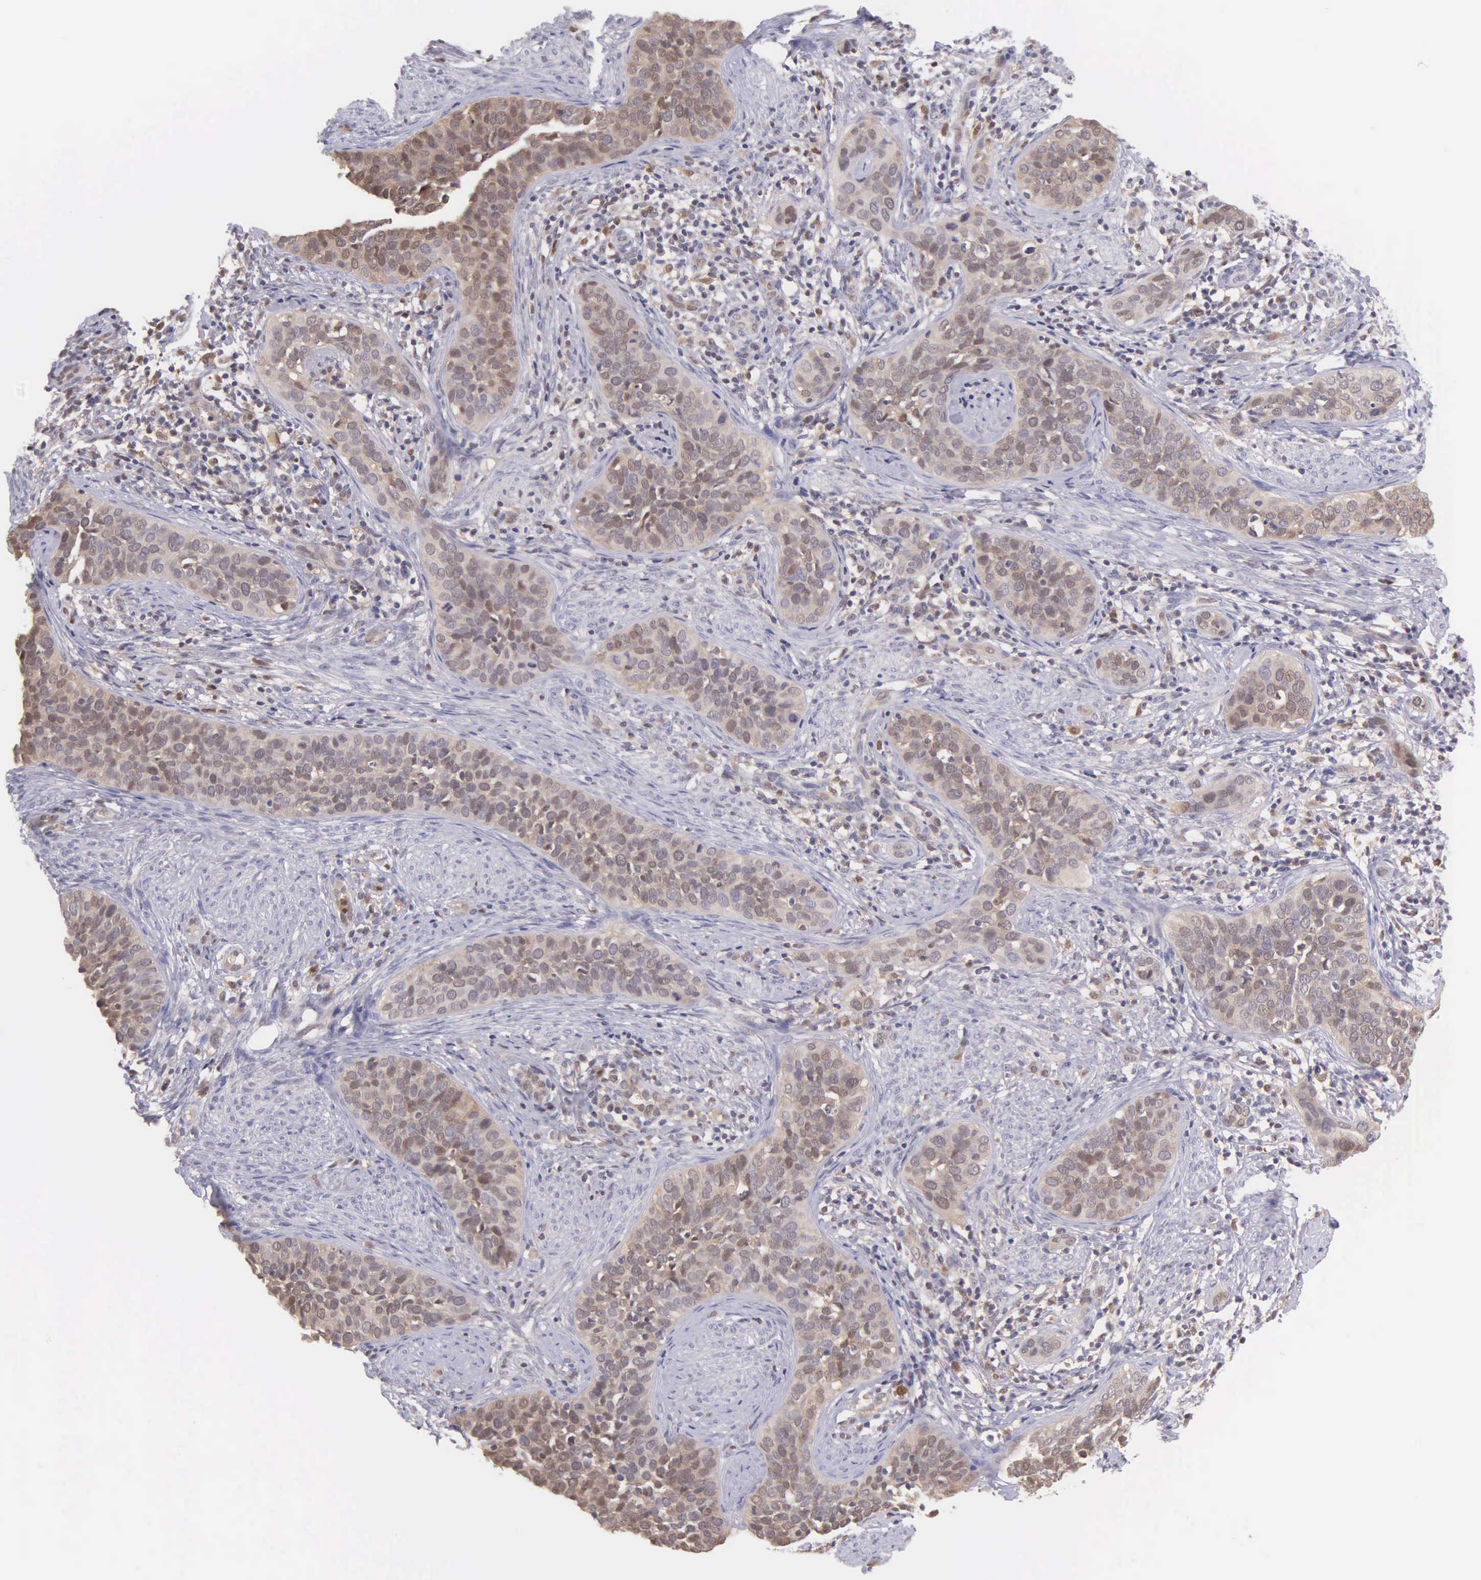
{"staining": {"intensity": "weak", "quantity": ">75%", "location": "cytoplasmic/membranous"}, "tissue": "cervical cancer", "cell_type": "Tumor cells", "image_type": "cancer", "snomed": [{"axis": "morphology", "description": "Squamous cell carcinoma, NOS"}, {"axis": "topography", "description": "Cervix"}], "caption": "The immunohistochemical stain highlights weak cytoplasmic/membranous expression in tumor cells of cervical squamous cell carcinoma tissue.", "gene": "BID", "patient": {"sex": "female", "age": 31}}